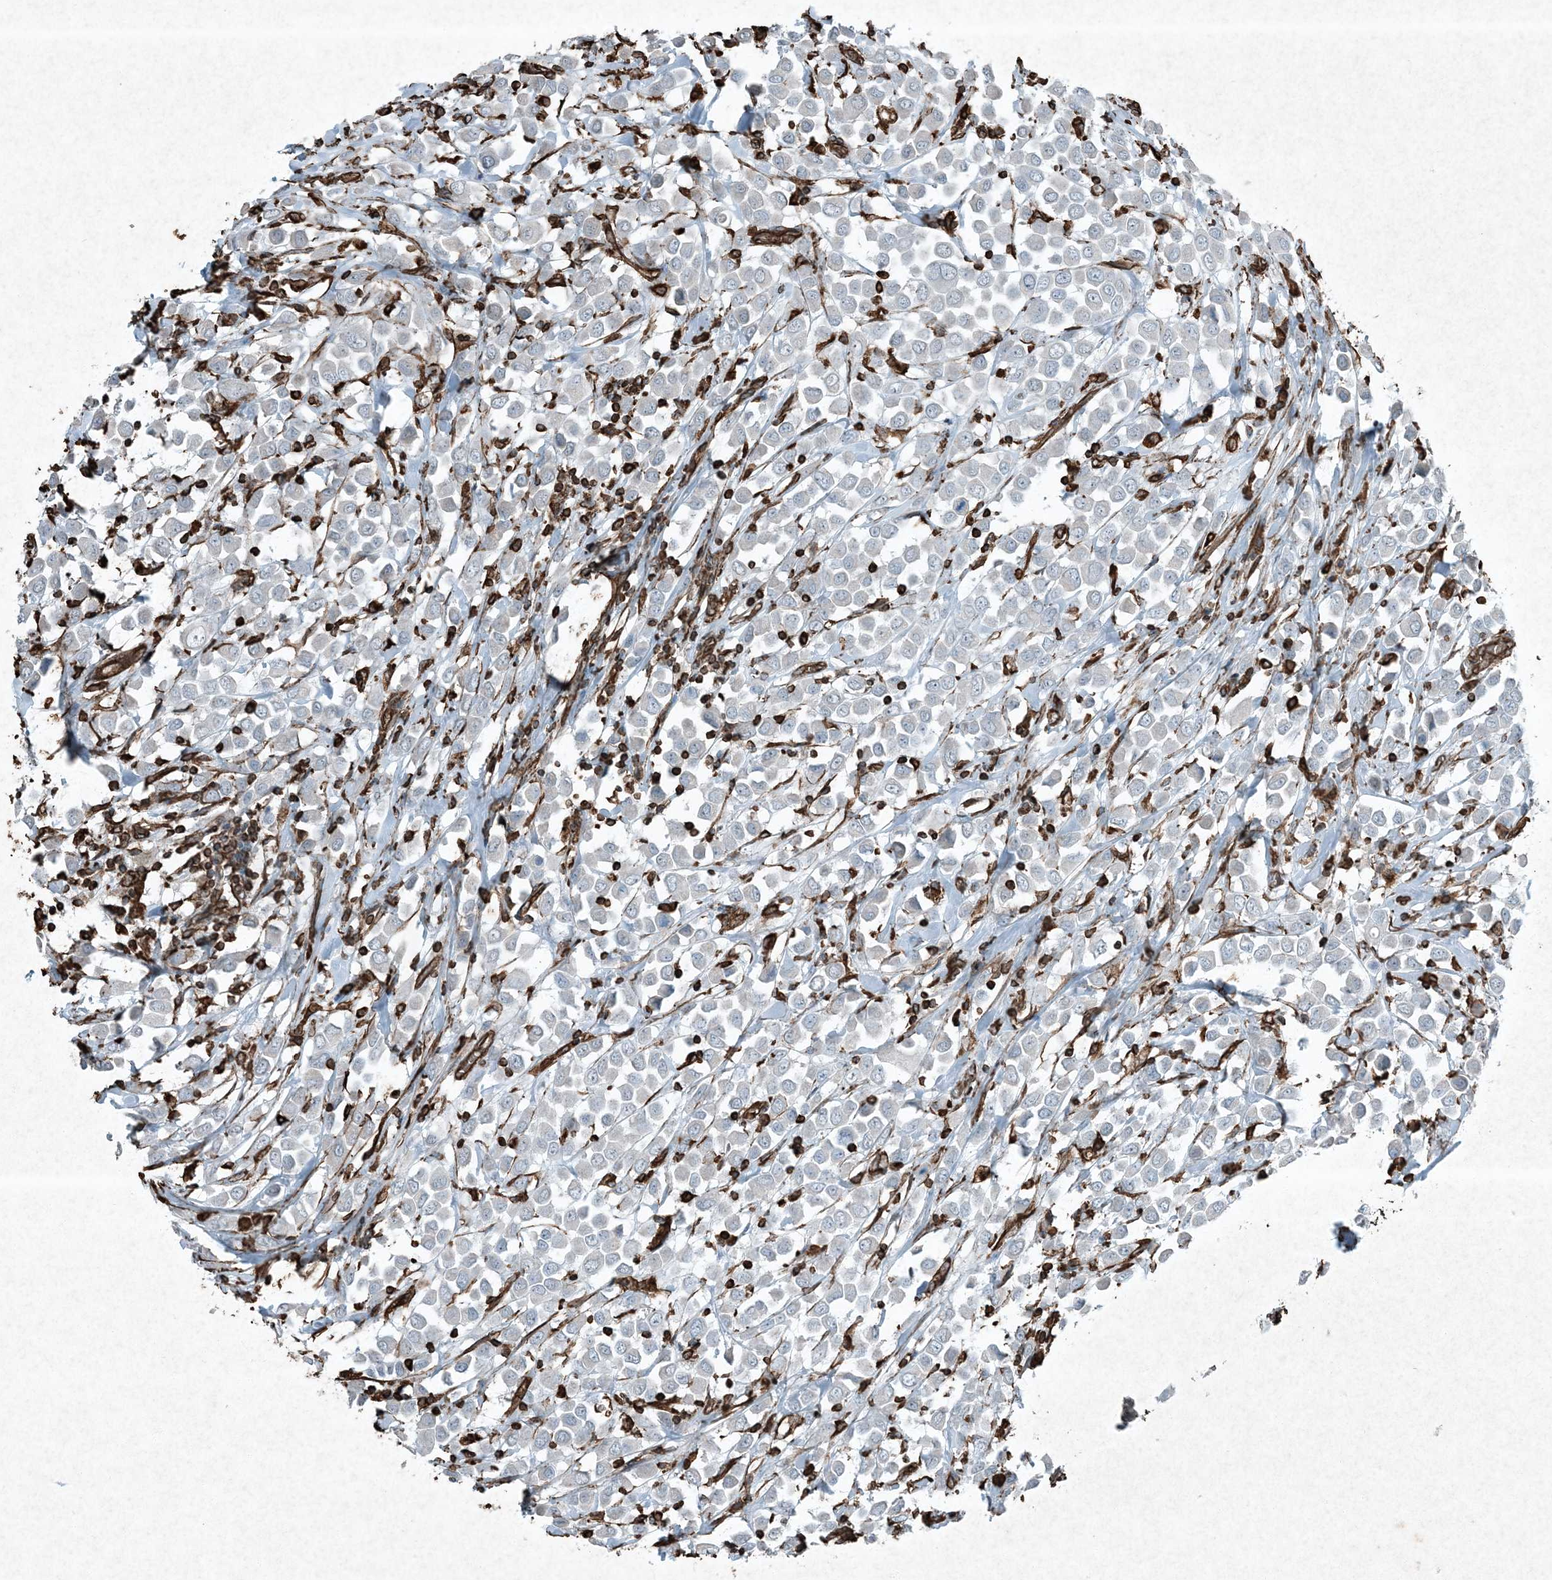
{"staining": {"intensity": "negative", "quantity": "none", "location": "none"}, "tissue": "breast cancer", "cell_type": "Tumor cells", "image_type": "cancer", "snomed": [{"axis": "morphology", "description": "Duct carcinoma"}, {"axis": "topography", "description": "Breast"}], "caption": "DAB immunohistochemical staining of breast invasive ductal carcinoma shows no significant positivity in tumor cells.", "gene": "RYK", "patient": {"sex": "female", "age": 61}}